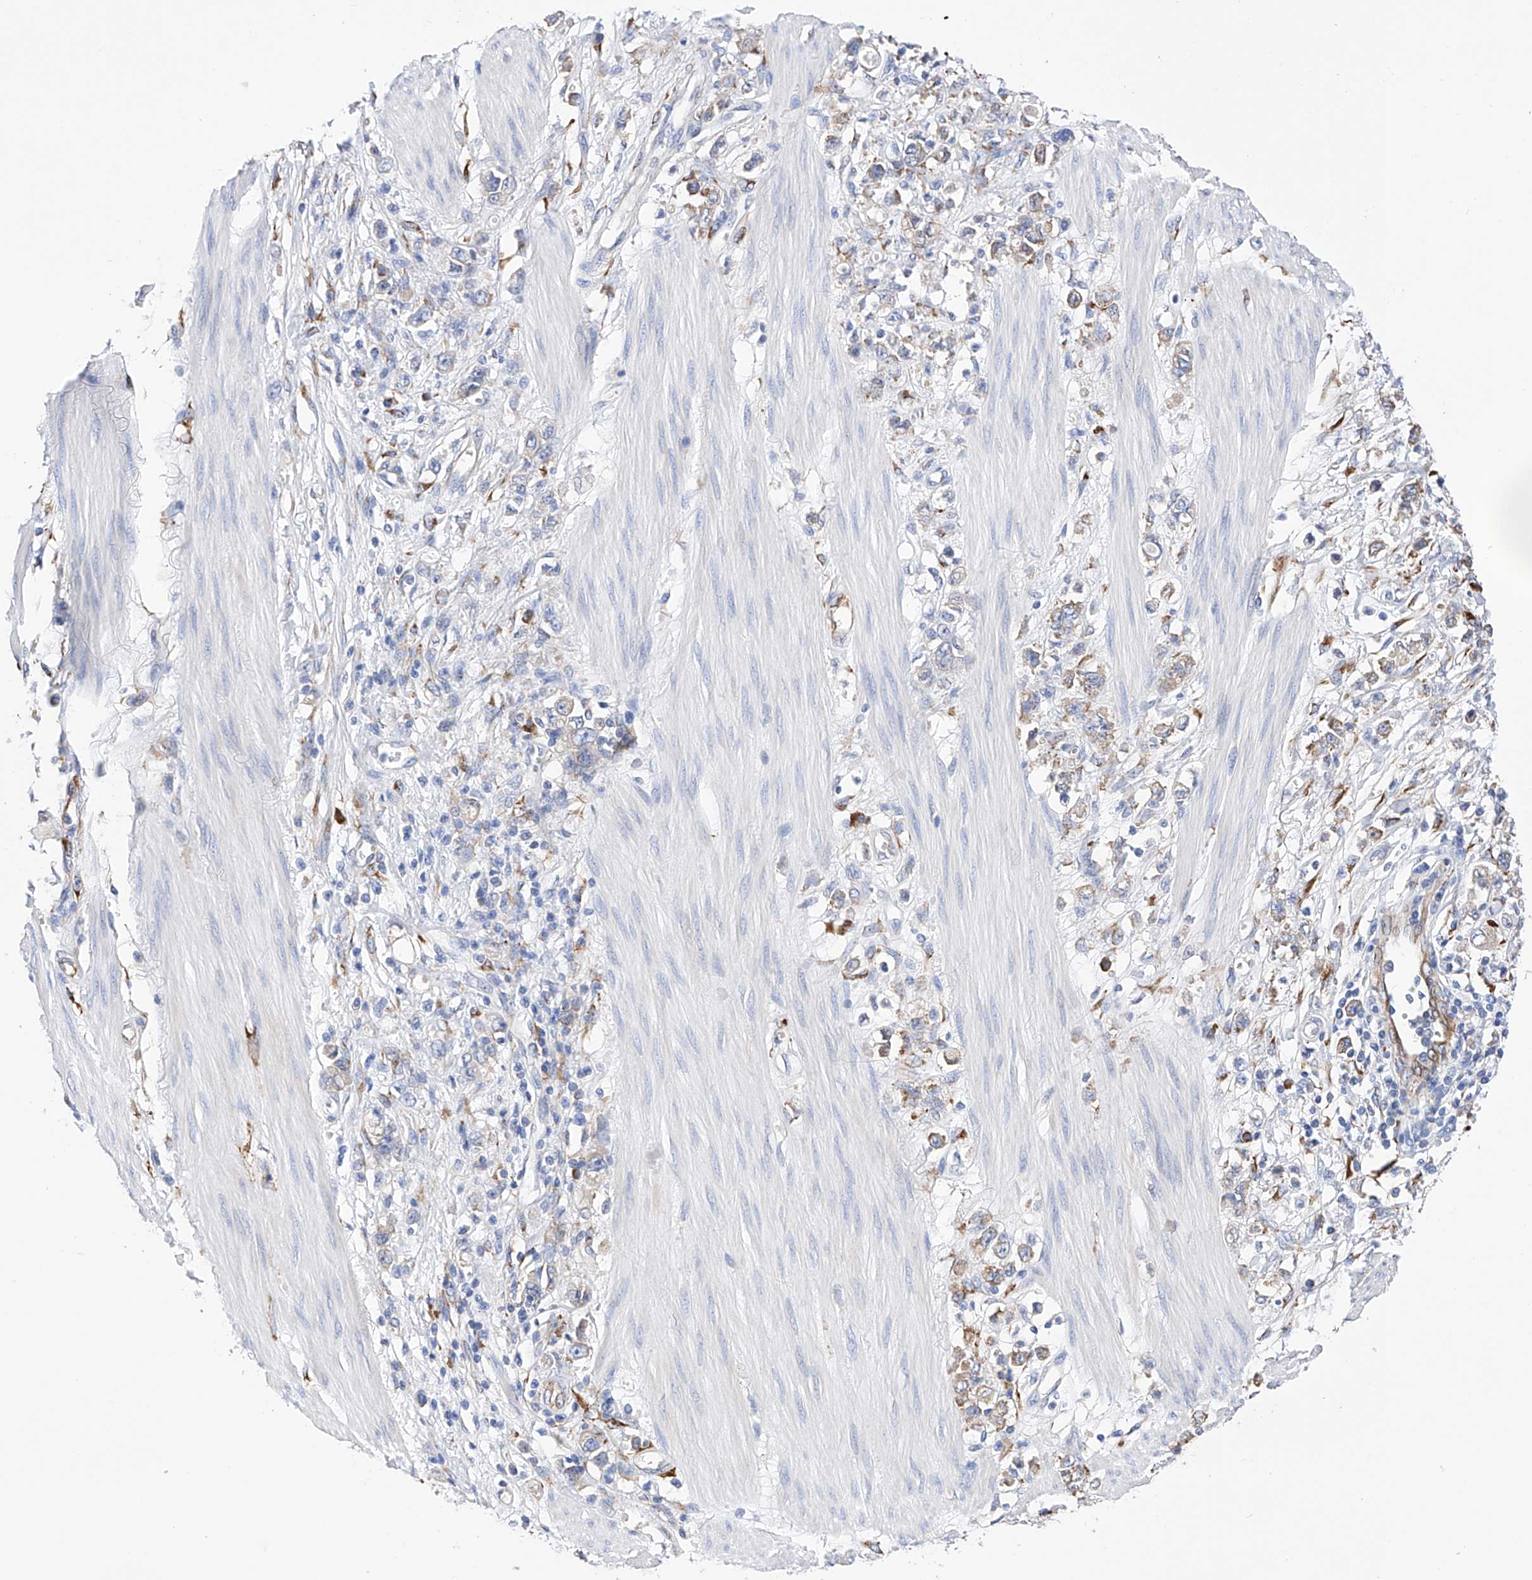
{"staining": {"intensity": "weak", "quantity": "<25%", "location": "cytoplasmic/membranous"}, "tissue": "stomach cancer", "cell_type": "Tumor cells", "image_type": "cancer", "snomed": [{"axis": "morphology", "description": "Adenocarcinoma, NOS"}, {"axis": "topography", "description": "Stomach"}], "caption": "Immunohistochemical staining of adenocarcinoma (stomach) reveals no significant positivity in tumor cells. The staining is performed using DAB brown chromogen with nuclei counter-stained in using hematoxylin.", "gene": "PDIA5", "patient": {"sex": "female", "age": 76}}